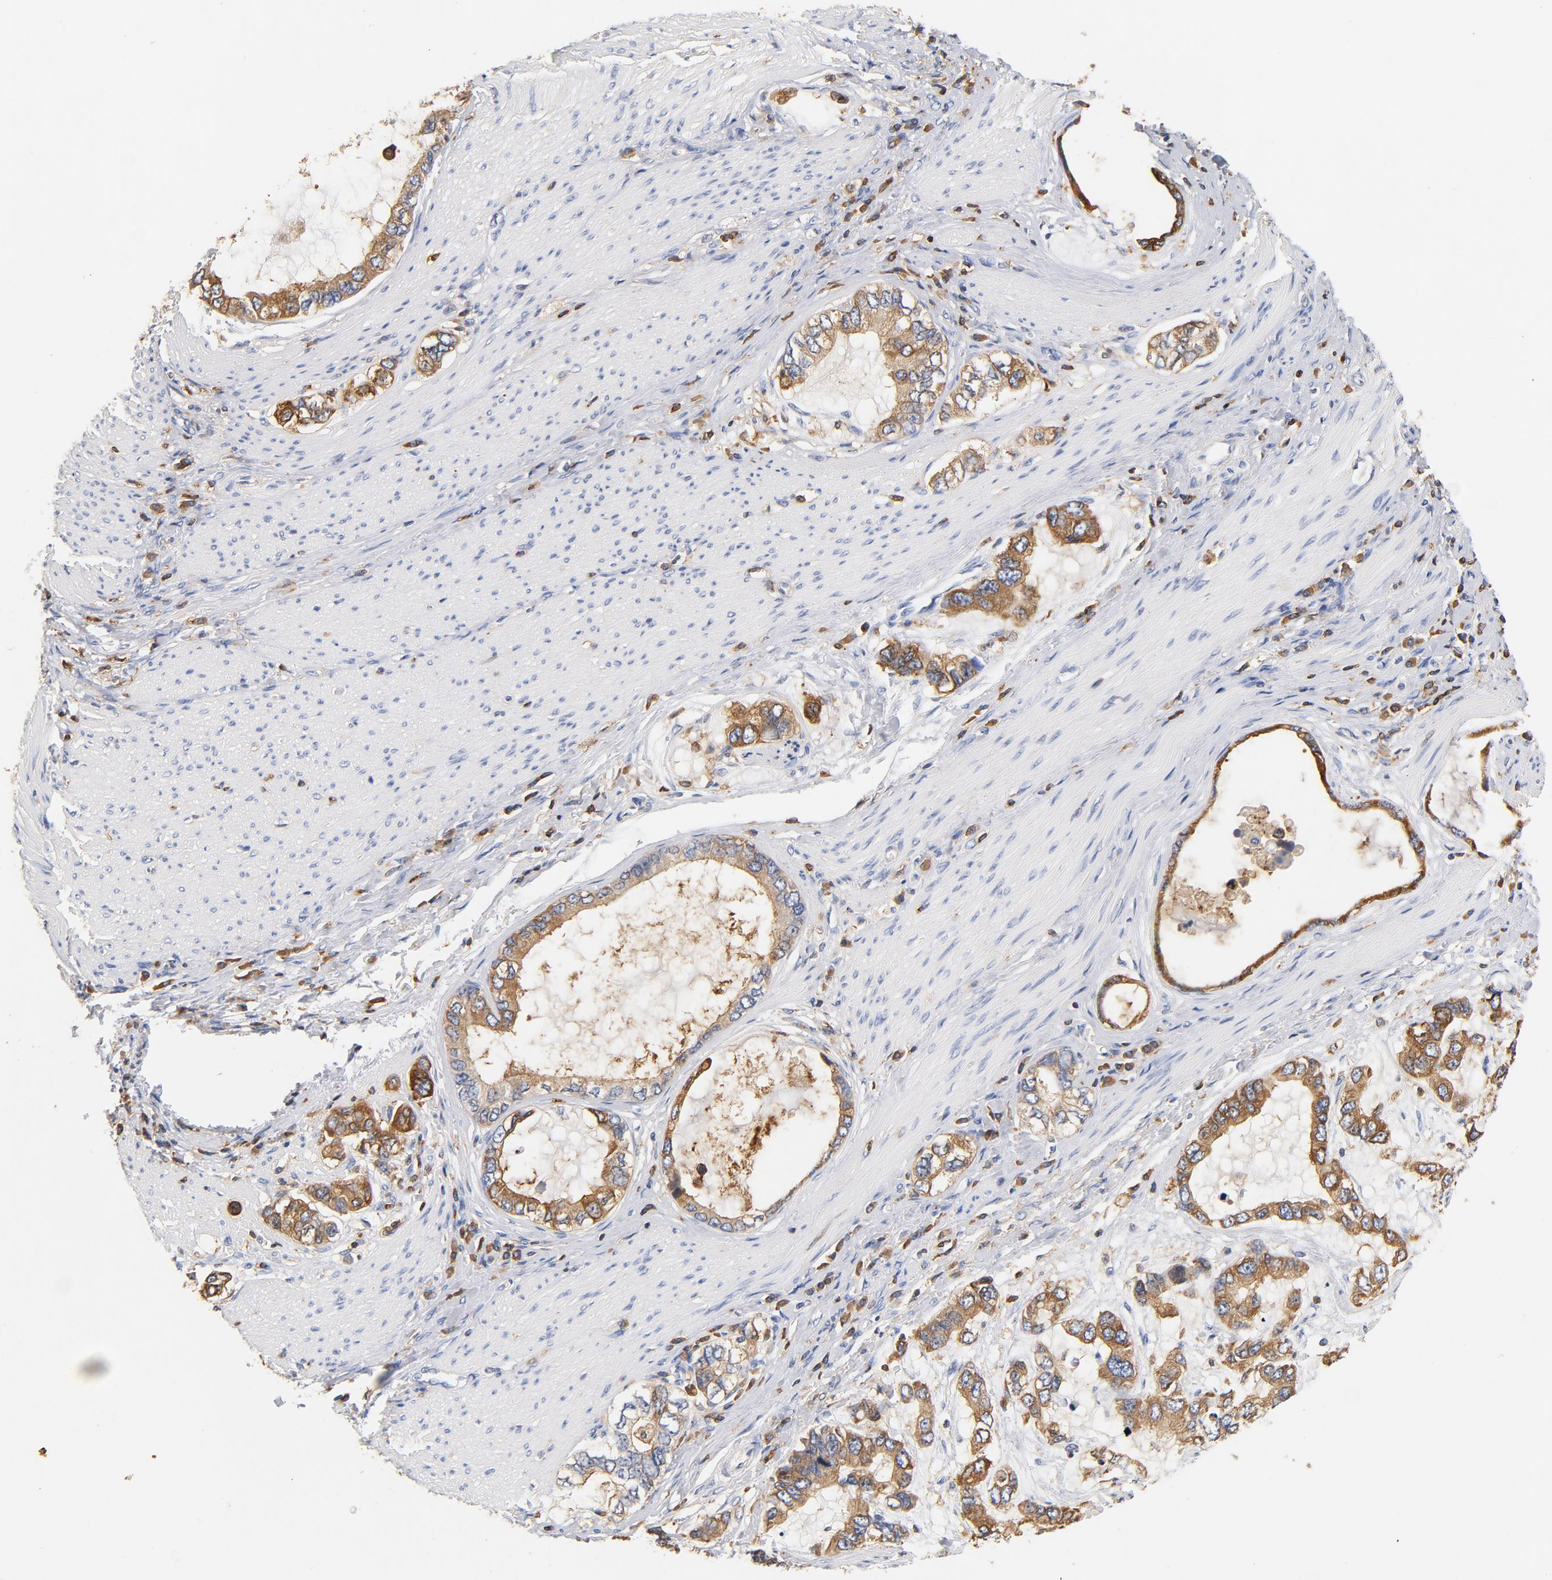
{"staining": {"intensity": "moderate", "quantity": ">75%", "location": "cytoplasmic/membranous"}, "tissue": "stomach cancer", "cell_type": "Tumor cells", "image_type": "cancer", "snomed": [{"axis": "morphology", "description": "Adenocarcinoma, NOS"}, {"axis": "topography", "description": "Stomach, lower"}], "caption": "IHC (DAB (3,3'-diaminobenzidine)) staining of human stomach cancer (adenocarcinoma) displays moderate cytoplasmic/membranous protein expression in approximately >75% of tumor cells. (Brightfield microscopy of DAB IHC at high magnification).", "gene": "EZR", "patient": {"sex": "female", "age": 93}}